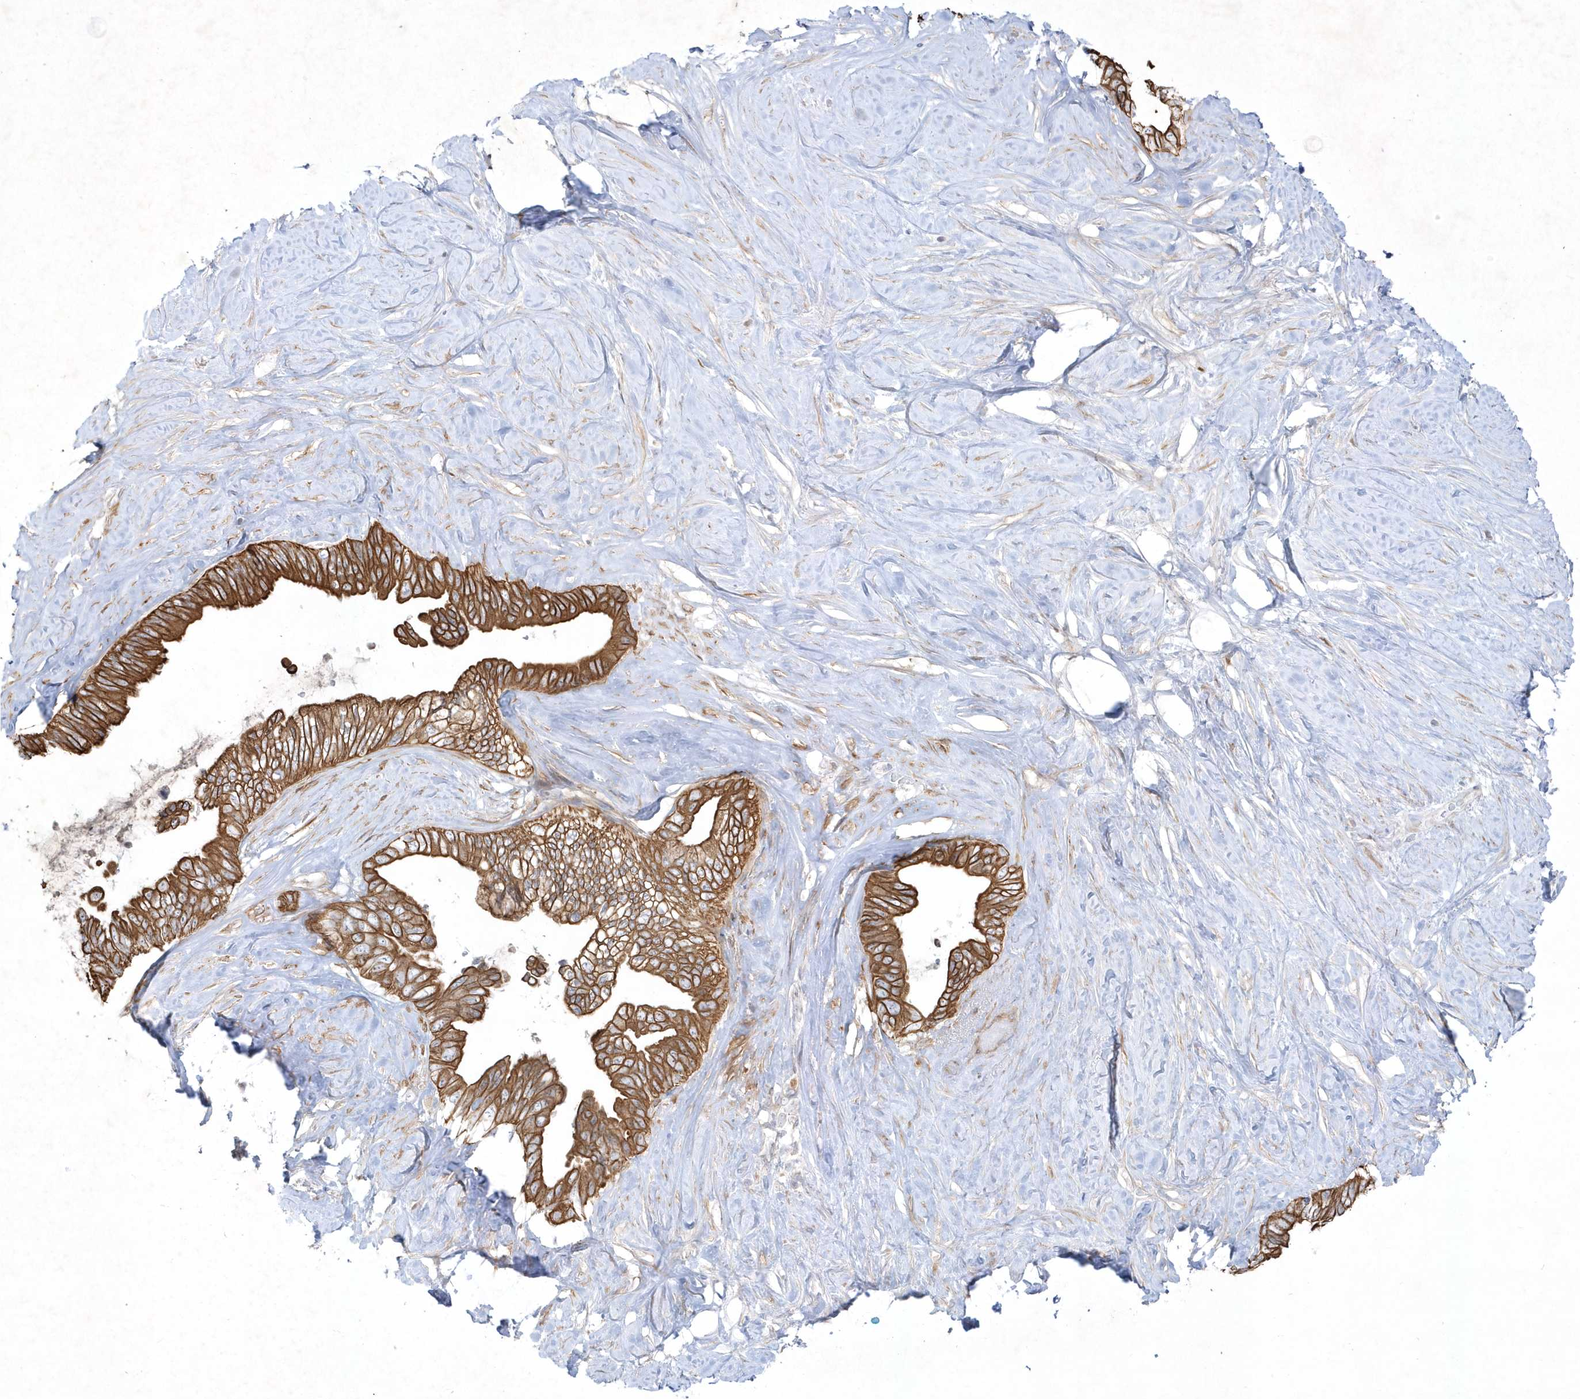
{"staining": {"intensity": "strong", "quantity": ">75%", "location": "cytoplasmic/membranous"}, "tissue": "pancreatic cancer", "cell_type": "Tumor cells", "image_type": "cancer", "snomed": [{"axis": "morphology", "description": "Adenocarcinoma, NOS"}, {"axis": "topography", "description": "Pancreas"}], "caption": "There is high levels of strong cytoplasmic/membranous expression in tumor cells of pancreatic cancer (adenocarcinoma), as demonstrated by immunohistochemical staining (brown color).", "gene": "LARS1", "patient": {"sex": "female", "age": 72}}